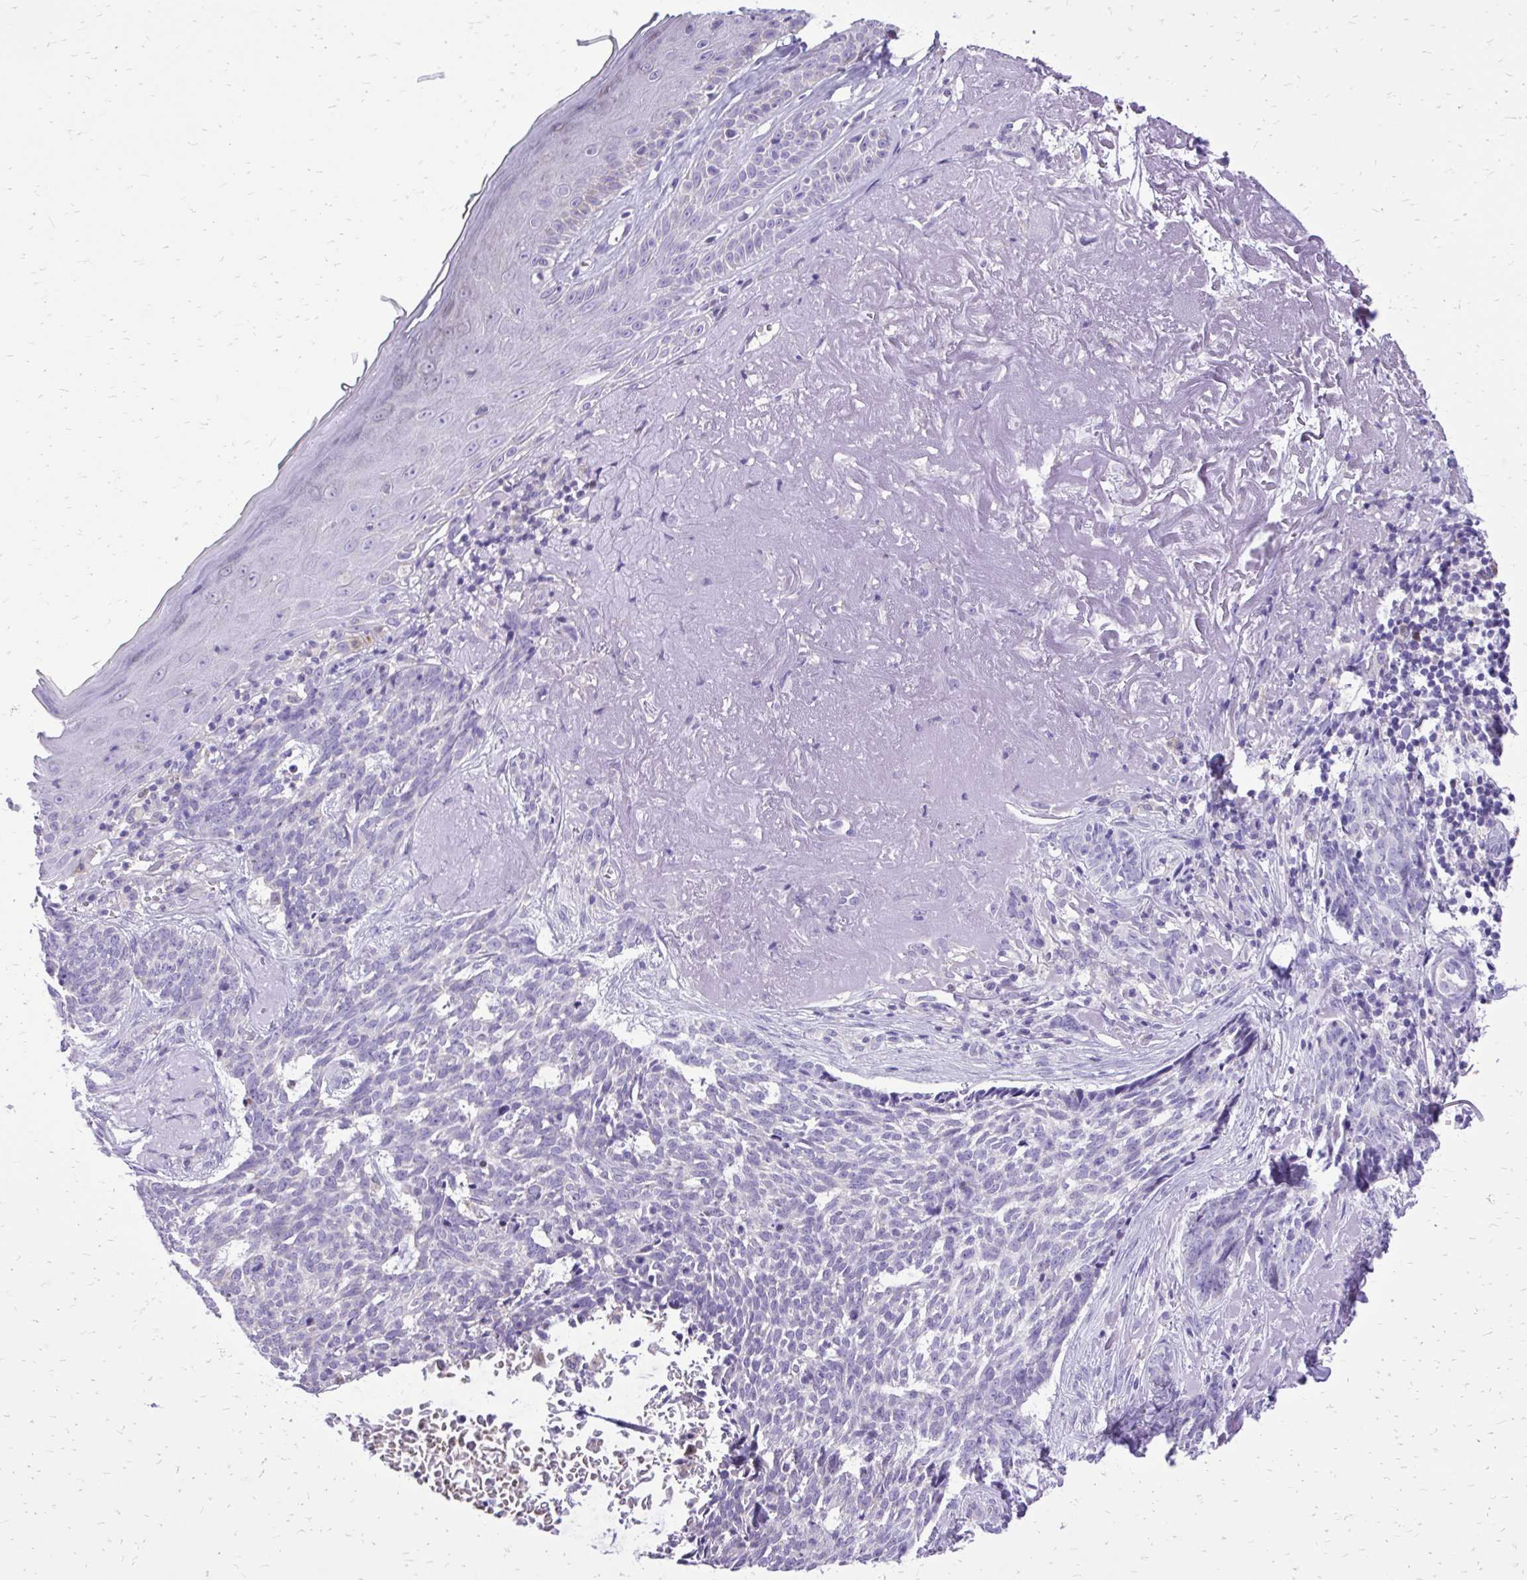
{"staining": {"intensity": "negative", "quantity": "none", "location": "none"}, "tissue": "skin cancer", "cell_type": "Tumor cells", "image_type": "cancer", "snomed": [{"axis": "morphology", "description": "Basal cell carcinoma"}, {"axis": "topography", "description": "Skin"}, {"axis": "topography", "description": "Skin of face"}], "caption": "This is an immunohistochemistry micrograph of human skin basal cell carcinoma. There is no staining in tumor cells.", "gene": "CAT", "patient": {"sex": "female", "age": 95}}